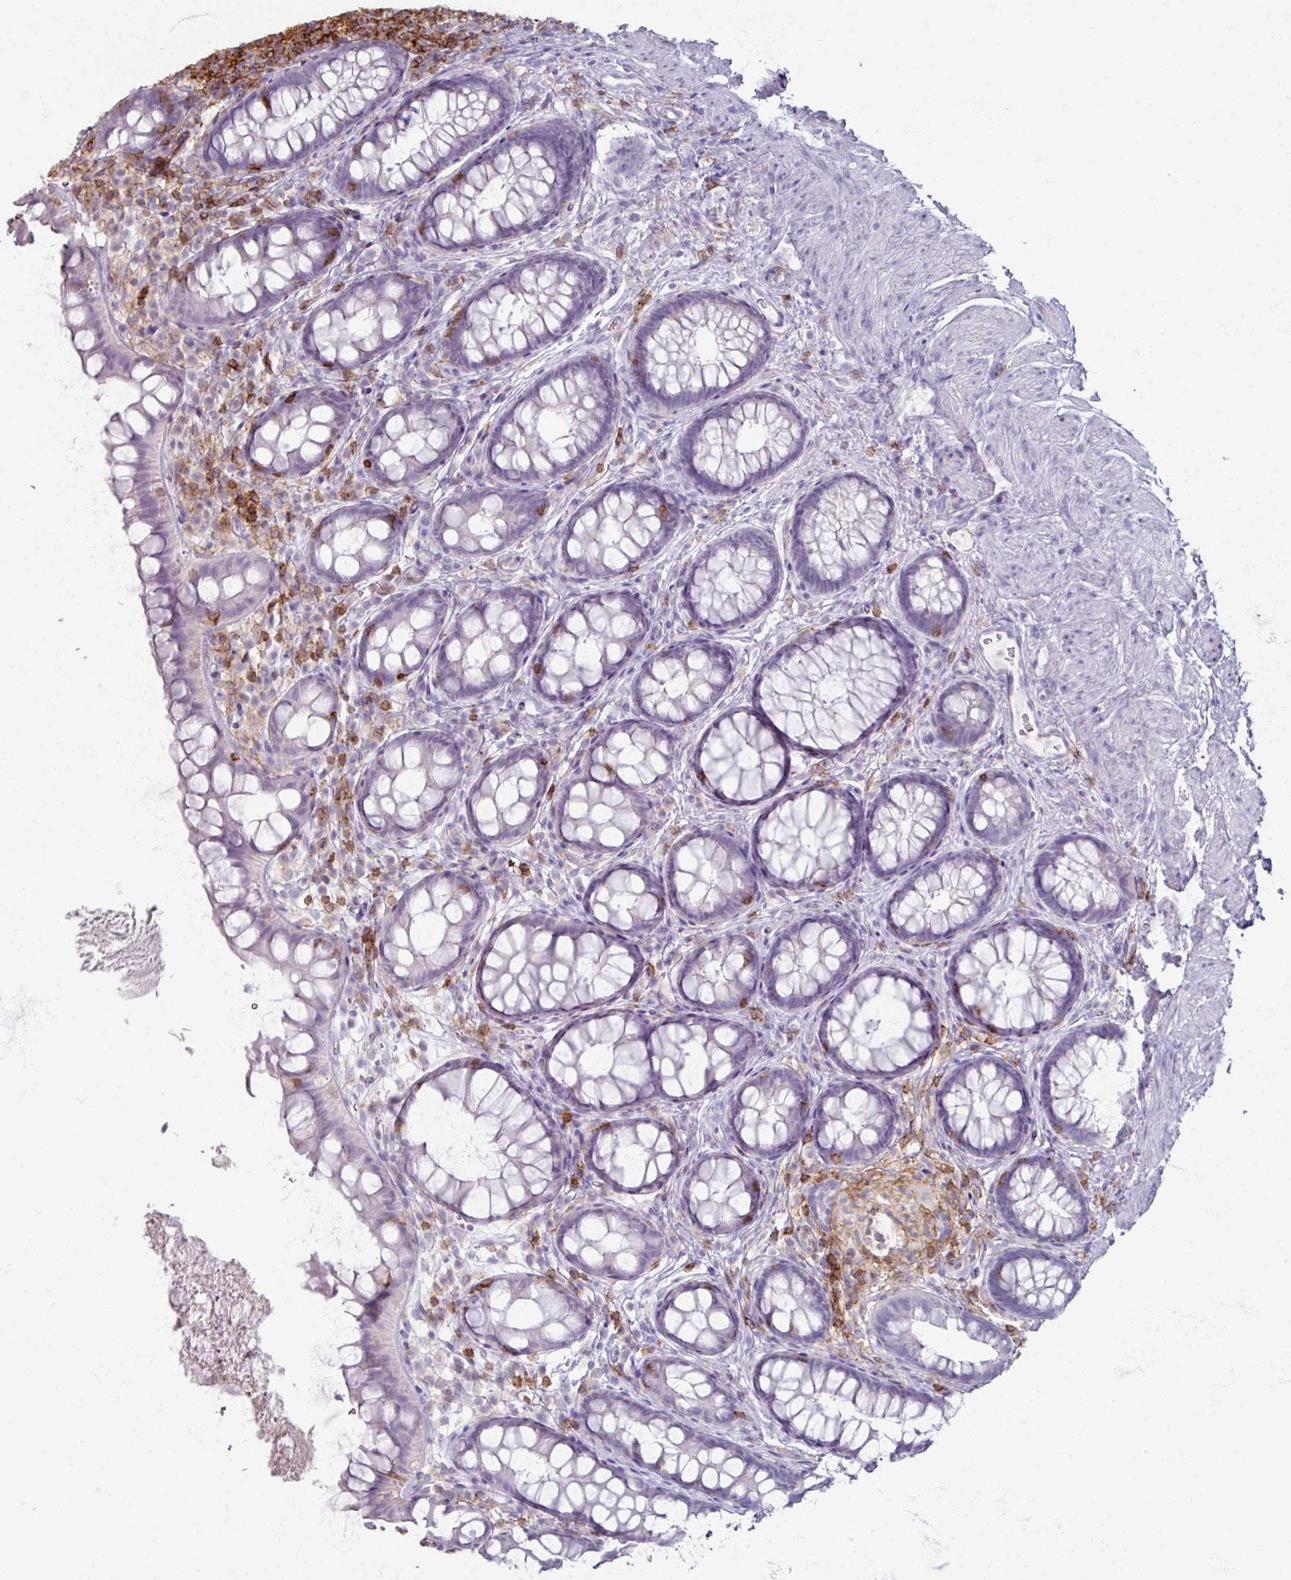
{"staining": {"intensity": "negative", "quantity": "none", "location": "none"}, "tissue": "rectum", "cell_type": "Glandular cells", "image_type": "normal", "snomed": [{"axis": "morphology", "description": "Normal tissue, NOS"}, {"axis": "topography", "description": "Rectum"}, {"axis": "topography", "description": "Peripheral nerve tissue"}], "caption": "IHC histopathology image of normal human rectum stained for a protein (brown), which reveals no expression in glandular cells. (Brightfield microscopy of DAB IHC at high magnification).", "gene": "PTPRC", "patient": {"sex": "female", "age": 69}}